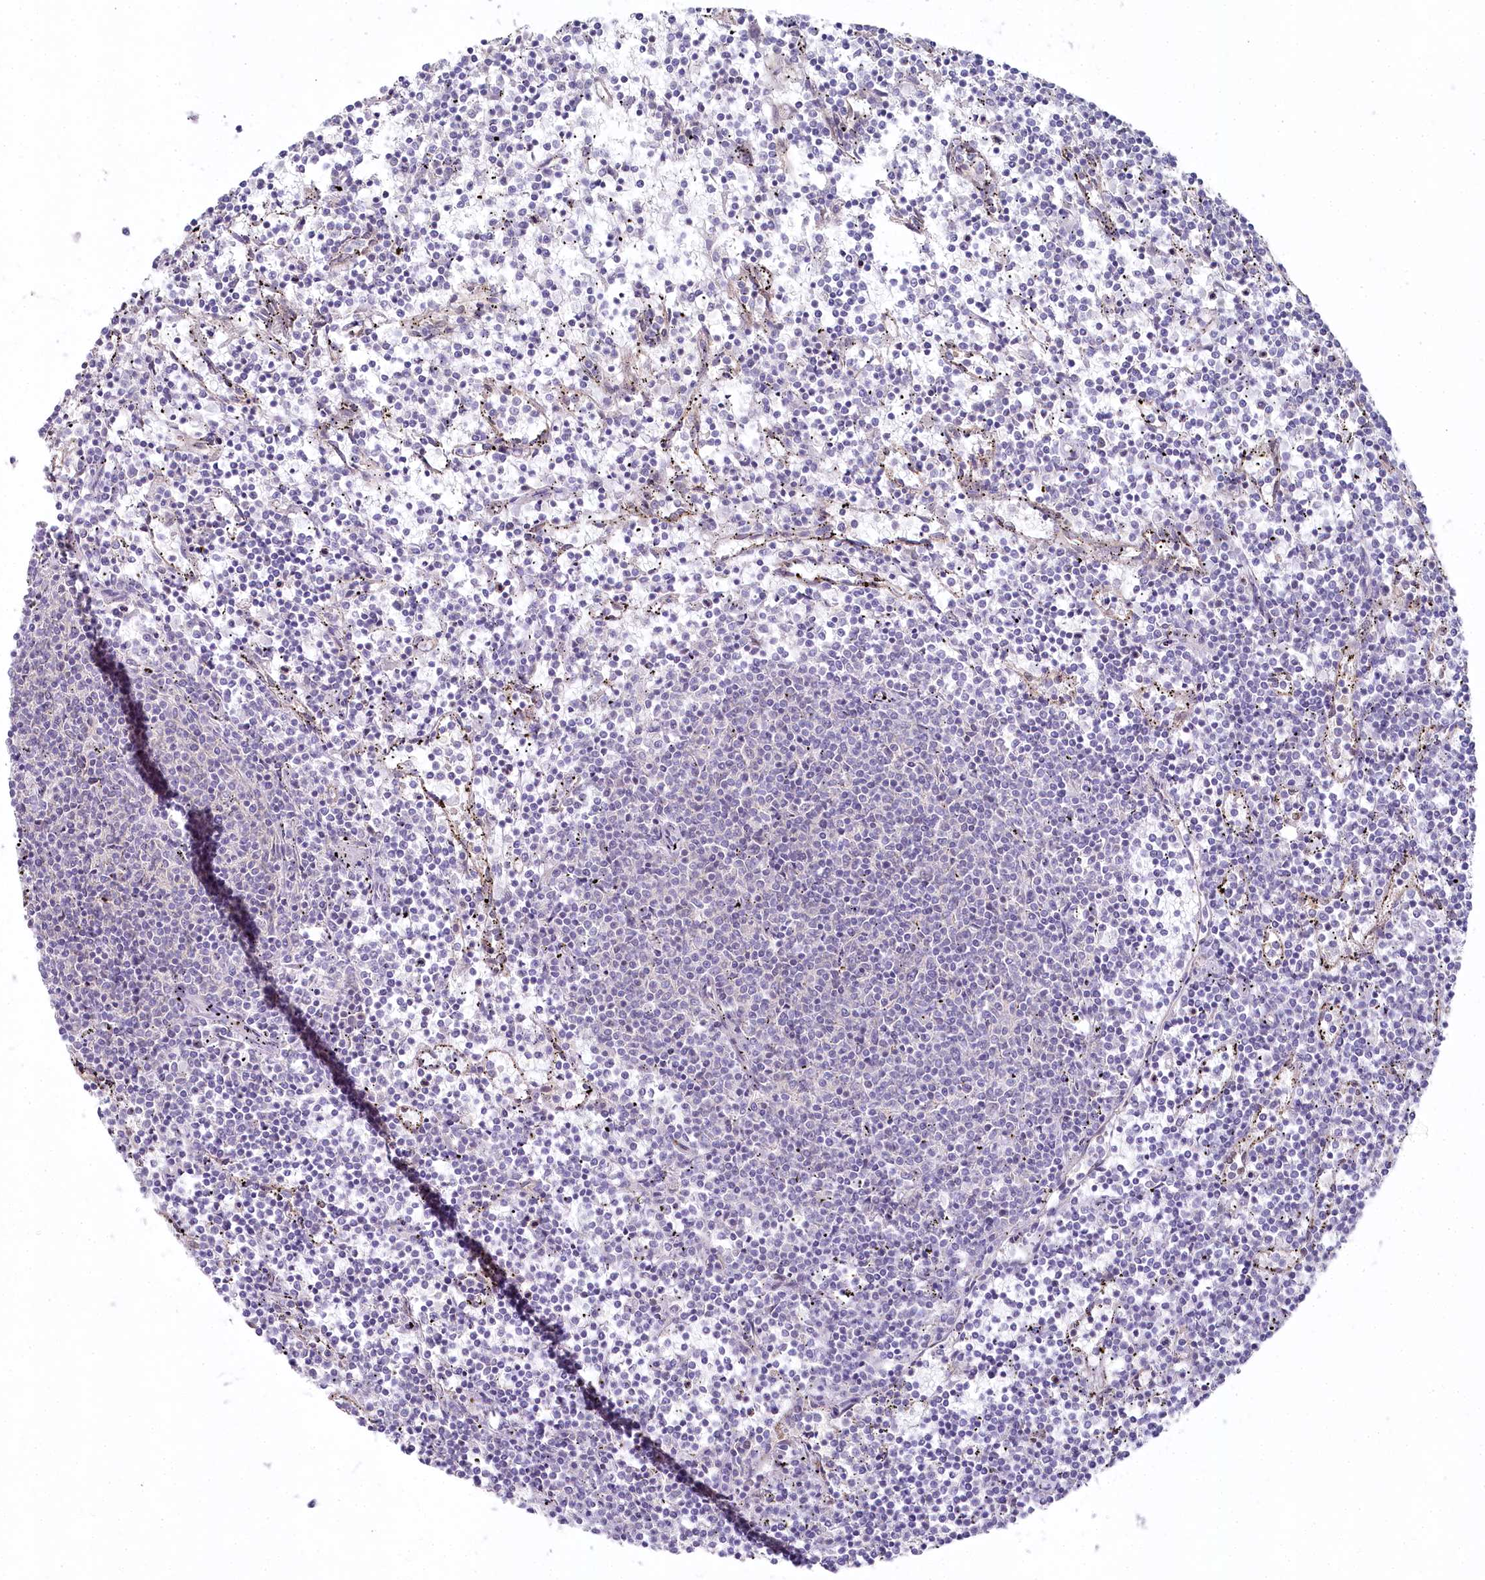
{"staining": {"intensity": "negative", "quantity": "none", "location": "none"}, "tissue": "lymphoma", "cell_type": "Tumor cells", "image_type": "cancer", "snomed": [{"axis": "morphology", "description": "Malignant lymphoma, non-Hodgkin's type, Low grade"}, {"axis": "topography", "description": "Spleen"}], "caption": "The histopathology image exhibits no staining of tumor cells in lymphoma.", "gene": "AAMDC", "patient": {"sex": "female", "age": 50}}